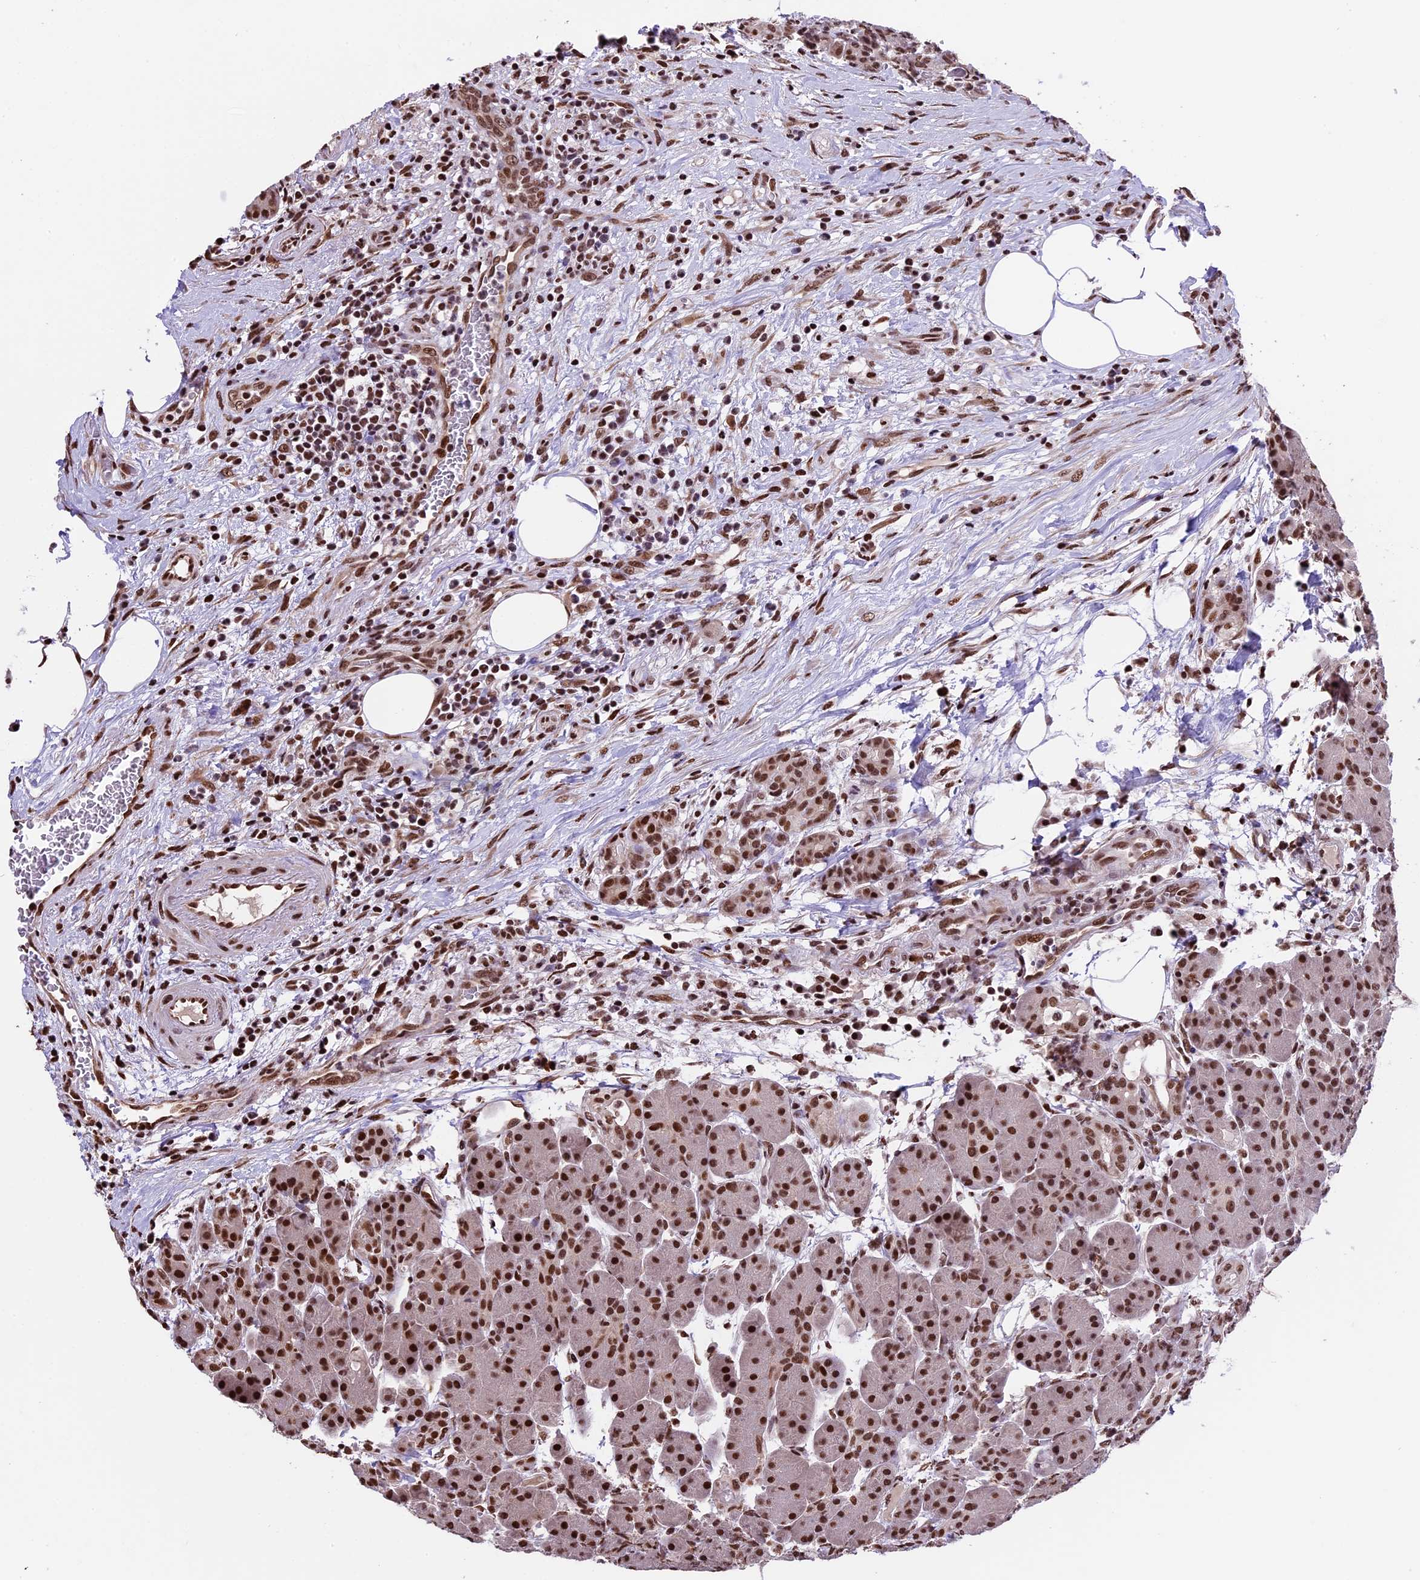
{"staining": {"intensity": "strong", "quantity": ">75%", "location": "nuclear"}, "tissue": "pancreas", "cell_type": "Exocrine glandular cells", "image_type": "normal", "snomed": [{"axis": "morphology", "description": "Normal tissue, NOS"}, {"axis": "topography", "description": "Pancreas"}], "caption": "This image demonstrates immunohistochemistry (IHC) staining of benign pancreas, with high strong nuclear positivity in about >75% of exocrine glandular cells.", "gene": "POLR3E", "patient": {"sex": "male", "age": 63}}